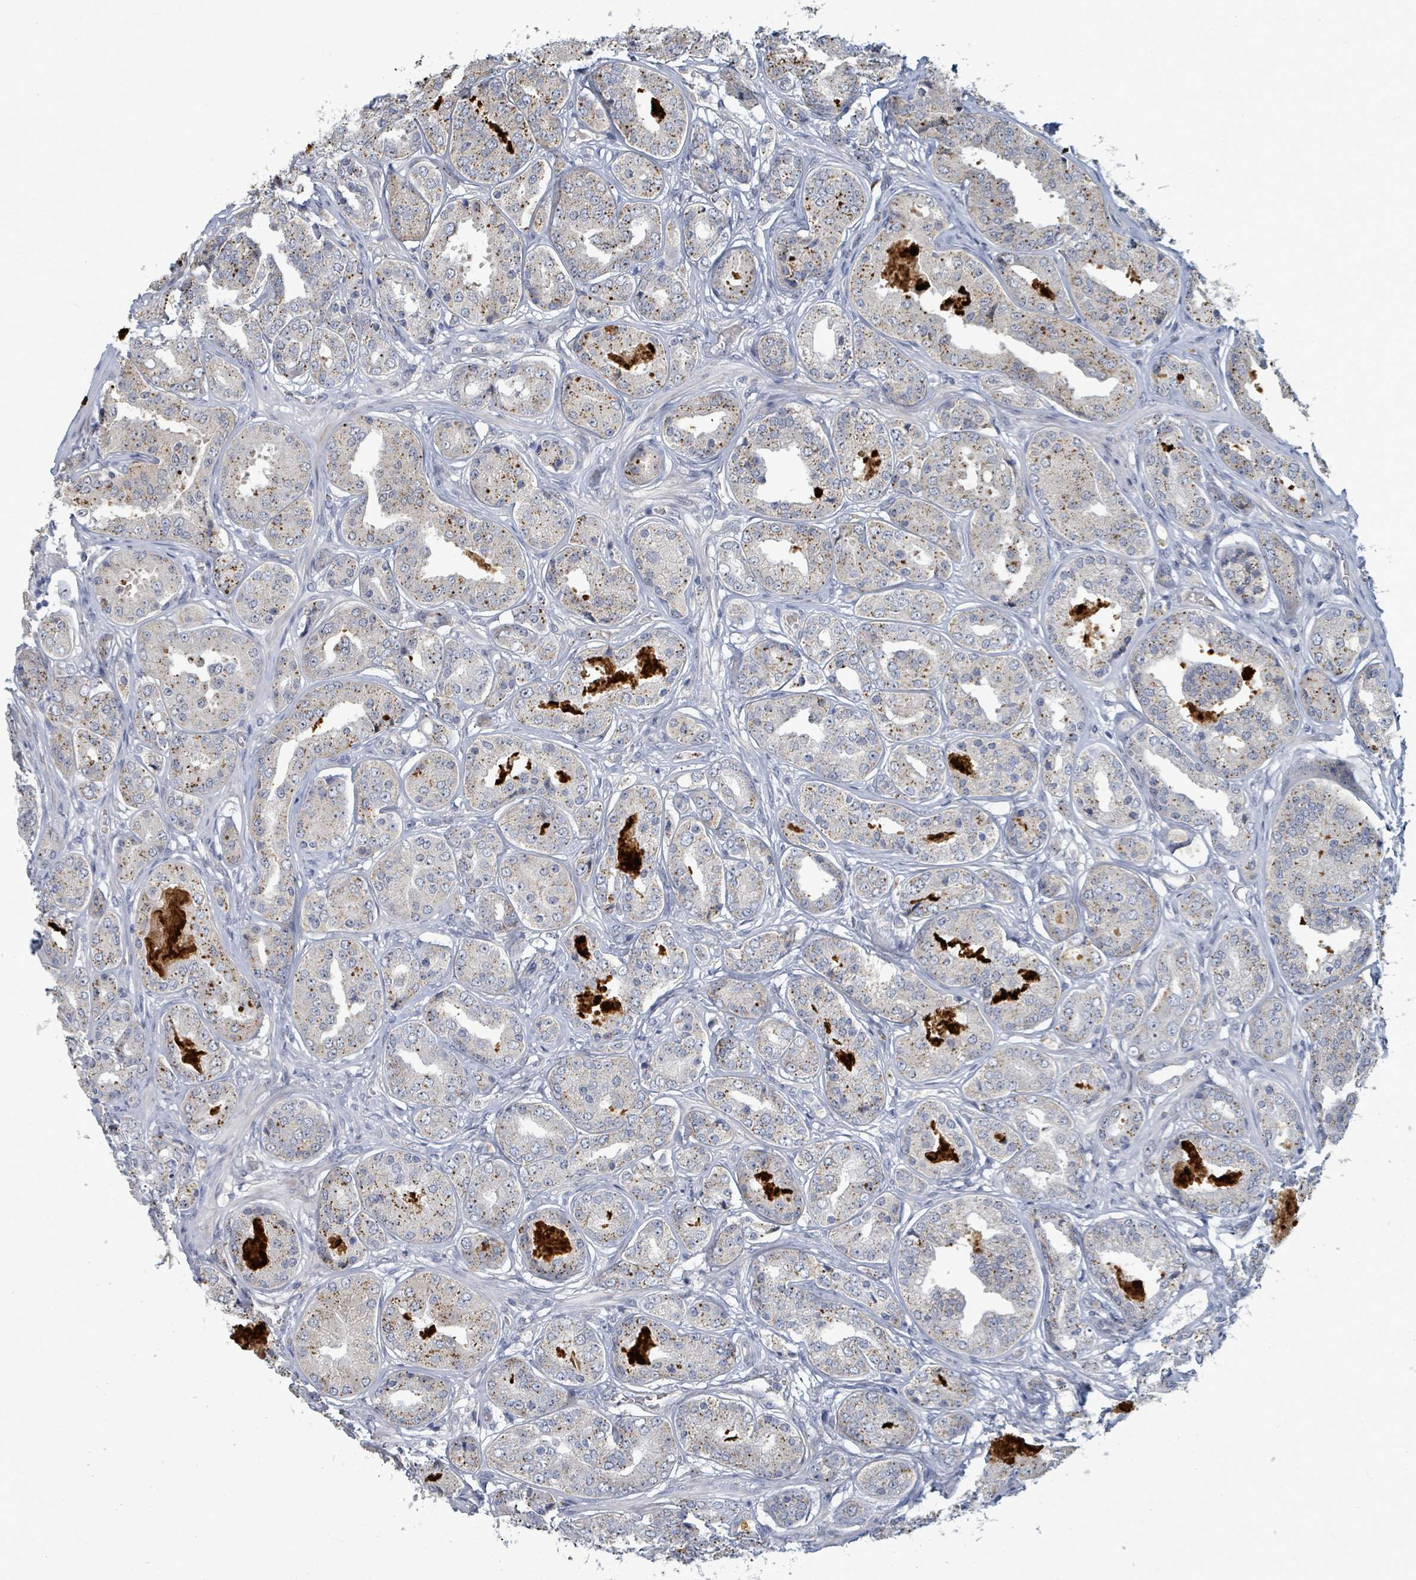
{"staining": {"intensity": "moderate", "quantity": "25%-75%", "location": "cytoplasmic/membranous"}, "tissue": "prostate cancer", "cell_type": "Tumor cells", "image_type": "cancer", "snomed": [{"axis": "morphology", "description": "Adenocarcinoma, High grade"}, {"axis": "topography", "description": "Prostate"}], "caption": "Immunohistochemical staining of human prostate cancer (adenocarcinoma (high-grade)) demonstrates medium levels of moderate cytoplasmic/membranous protein positivity in approximately 25%-75% of tumor cells.", "gene": "TRDMT1", "patient": {"sex": "male", "age": 63}}